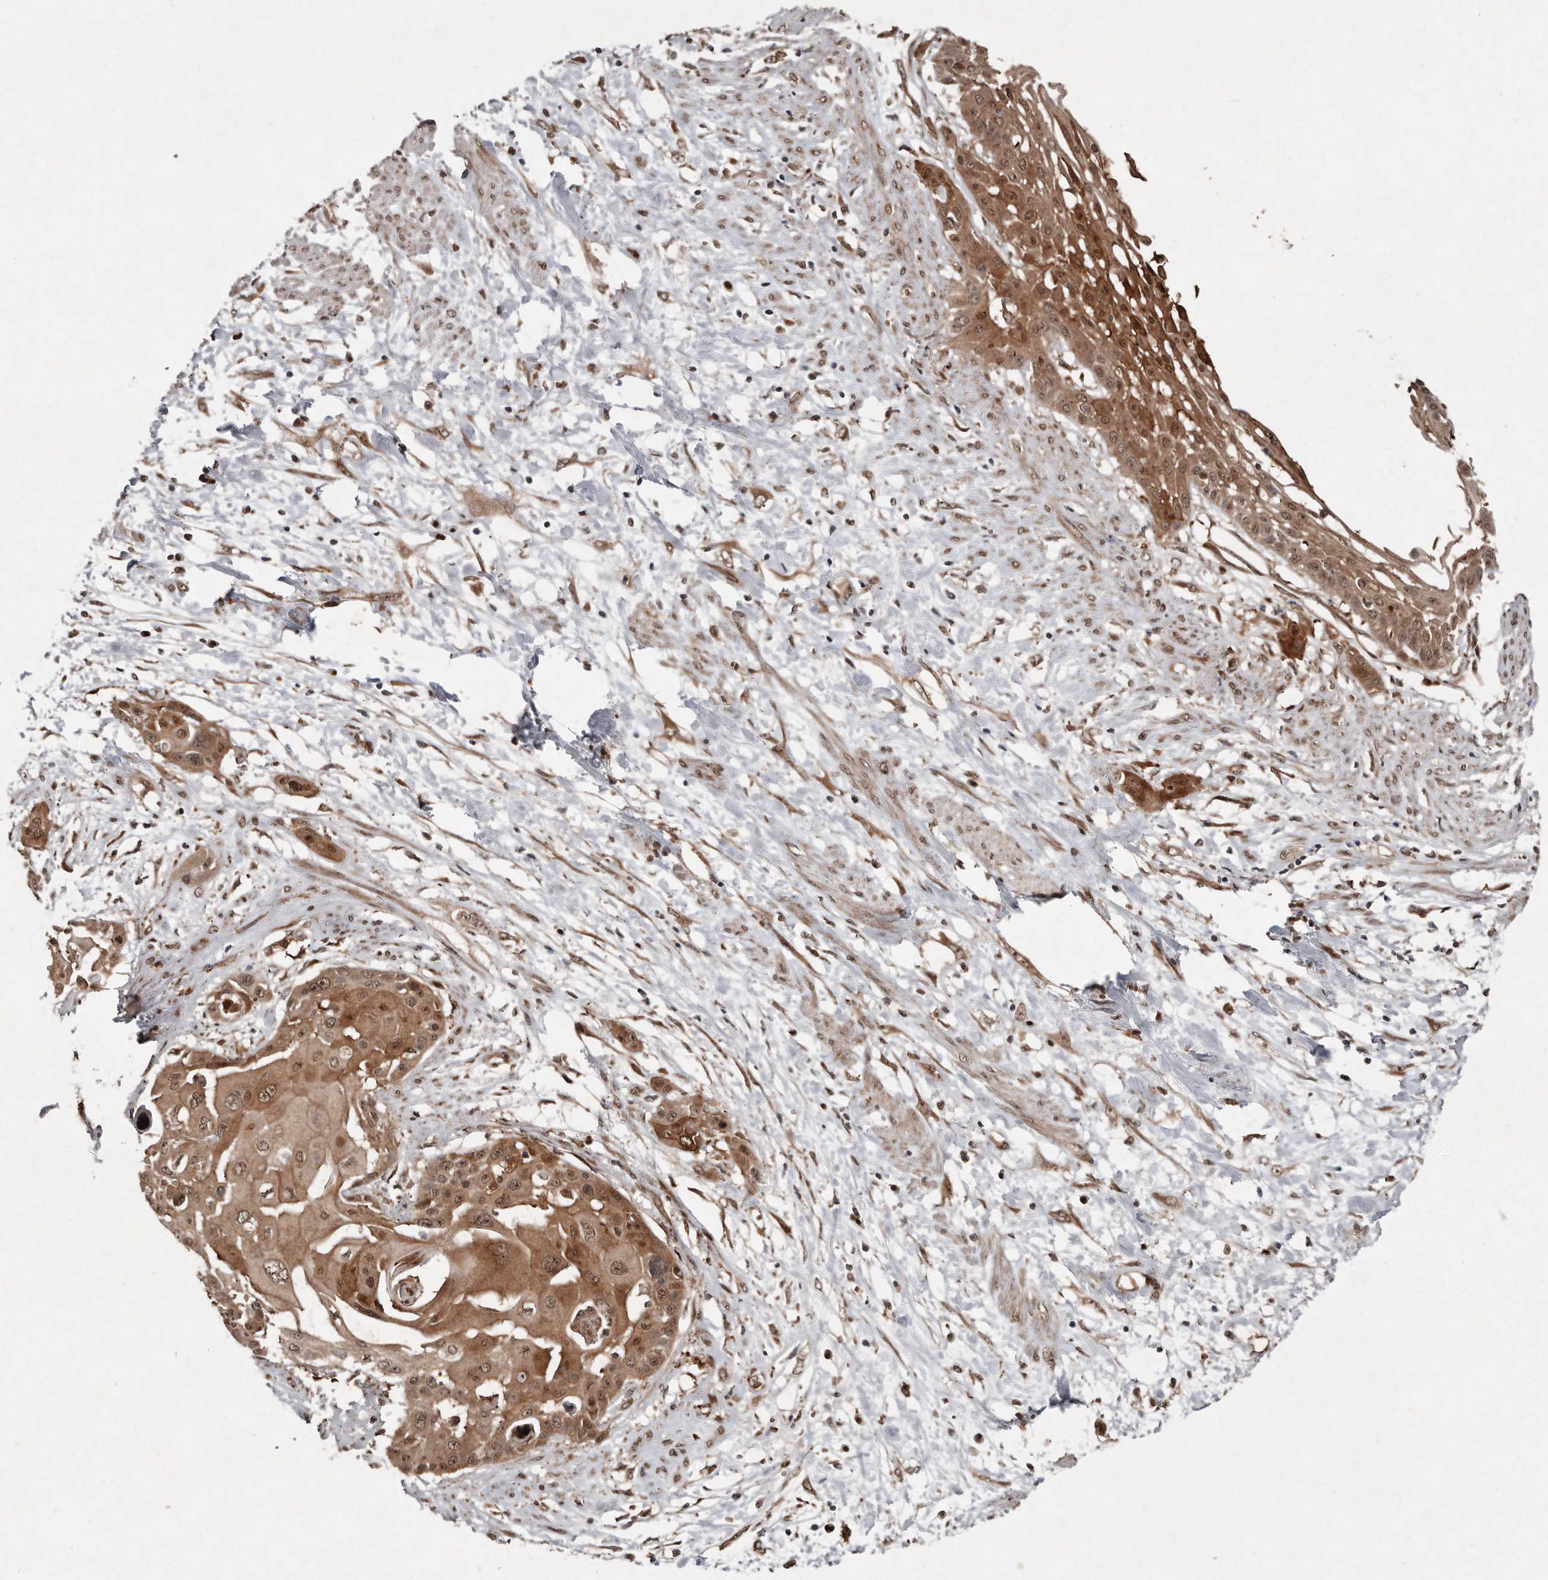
{"staining": {"intensity": "moderate", "quantity": ">75%", "location": "cytoplasmic/membranous,nuclear"}, "tissue": "cervical cancer", "cell_type": "Tumor cells", "image_type": "cancer", "snomed": [{"axis": "morphology", "description": "Squamous cell carcinoma, NOS"}, {"axis": "topography", "description": "Cervix"}], "caption": "An immunohistochemistry (IHC) image of neoplastic tissue is shown. Protein staining in brown shows moderate cytoplasmic/membranous and nuclear positivity in squamous cell carcinoma (cervical) within tumor cells.", "gene": "DIP2C", "patient": {"sex": "female", "age": 57}}